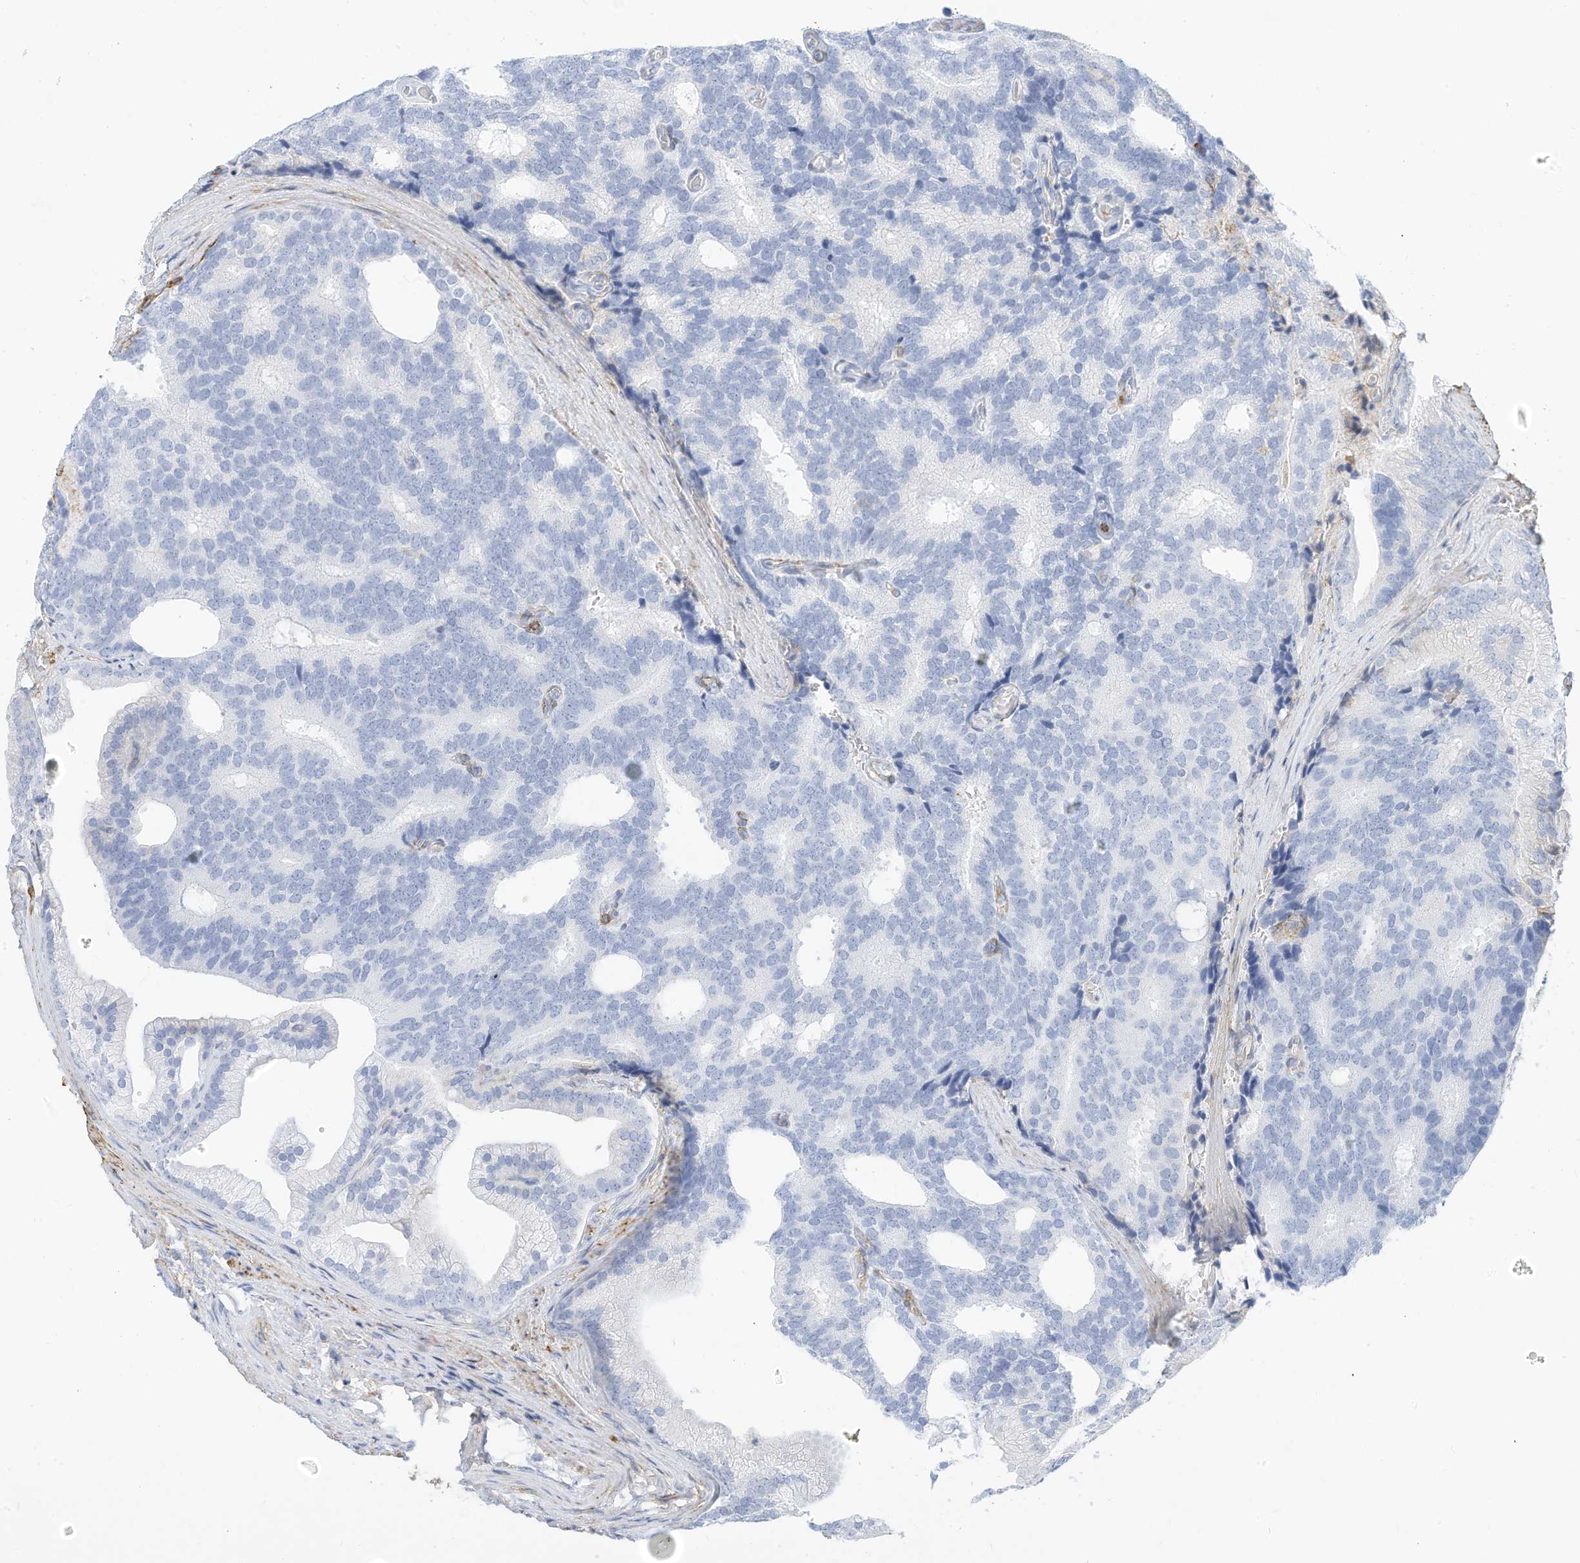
{"staining": {"intensity": "negative", "quantity": "none", "location": "none"}, "tissue": "prostate cancer", "cell_type": "Tumor cells", "image_type": "cancer", "snomed": [{"axis": "morphology", "description": "Adenocarcinoma, Low grade"}, {"axis": "topography", "description": "Prostate"}], "caption": "This is a histopathology image of immunohistochemistry staining of prostate cancer (adenocarcinoma (low-grade)), which shows no expression in tumor cells. Brightfield microscopy of IHC stained with DAB (brown) and hematoxylin (blue), captured at high magnification.", "gene": "TXNDC9", "patient": {"sex": "male", "age": 71}}